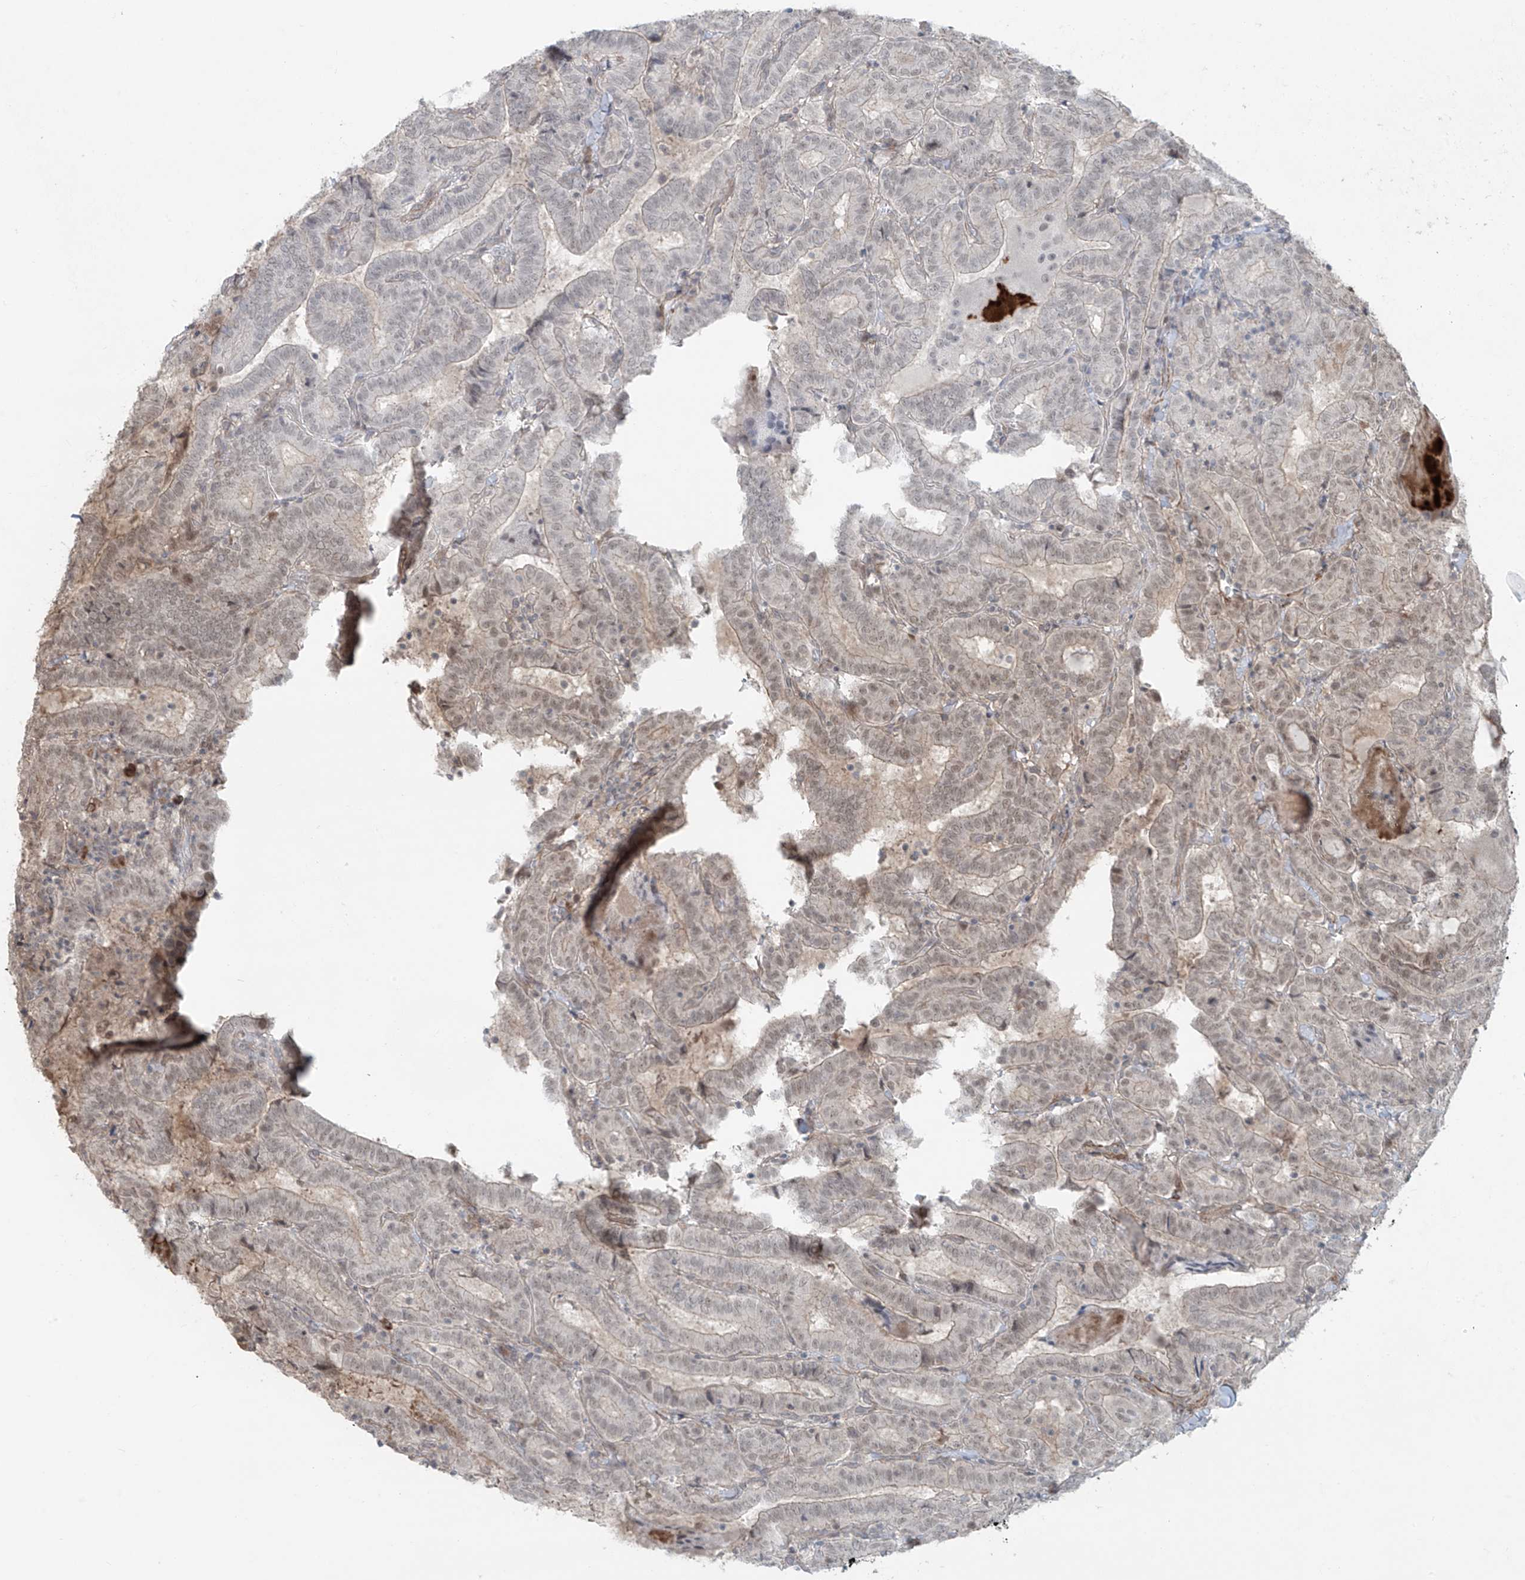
{"staining": {"intensity": "negative", "quantity": "none", "location": "none"}, "tissue": "thyroid cancer", "cell_type": "Tumor cells", "image_type": "cancer", "snomed": [{"axis": "morphology", "description": "Papillary adenocarcinoma, NOS"}, {"axis": "topography", "description": "Thyroid gland"}], "caption": "DAB (3,3'-diaminobenzidine) immunohistochemical staining of human thyroid papillary adenocarcinoma demonstrates no significant positivity in tumor cells.", "gene": "RASGEF1A", "patient": {"sex": "female", "age": 72}}